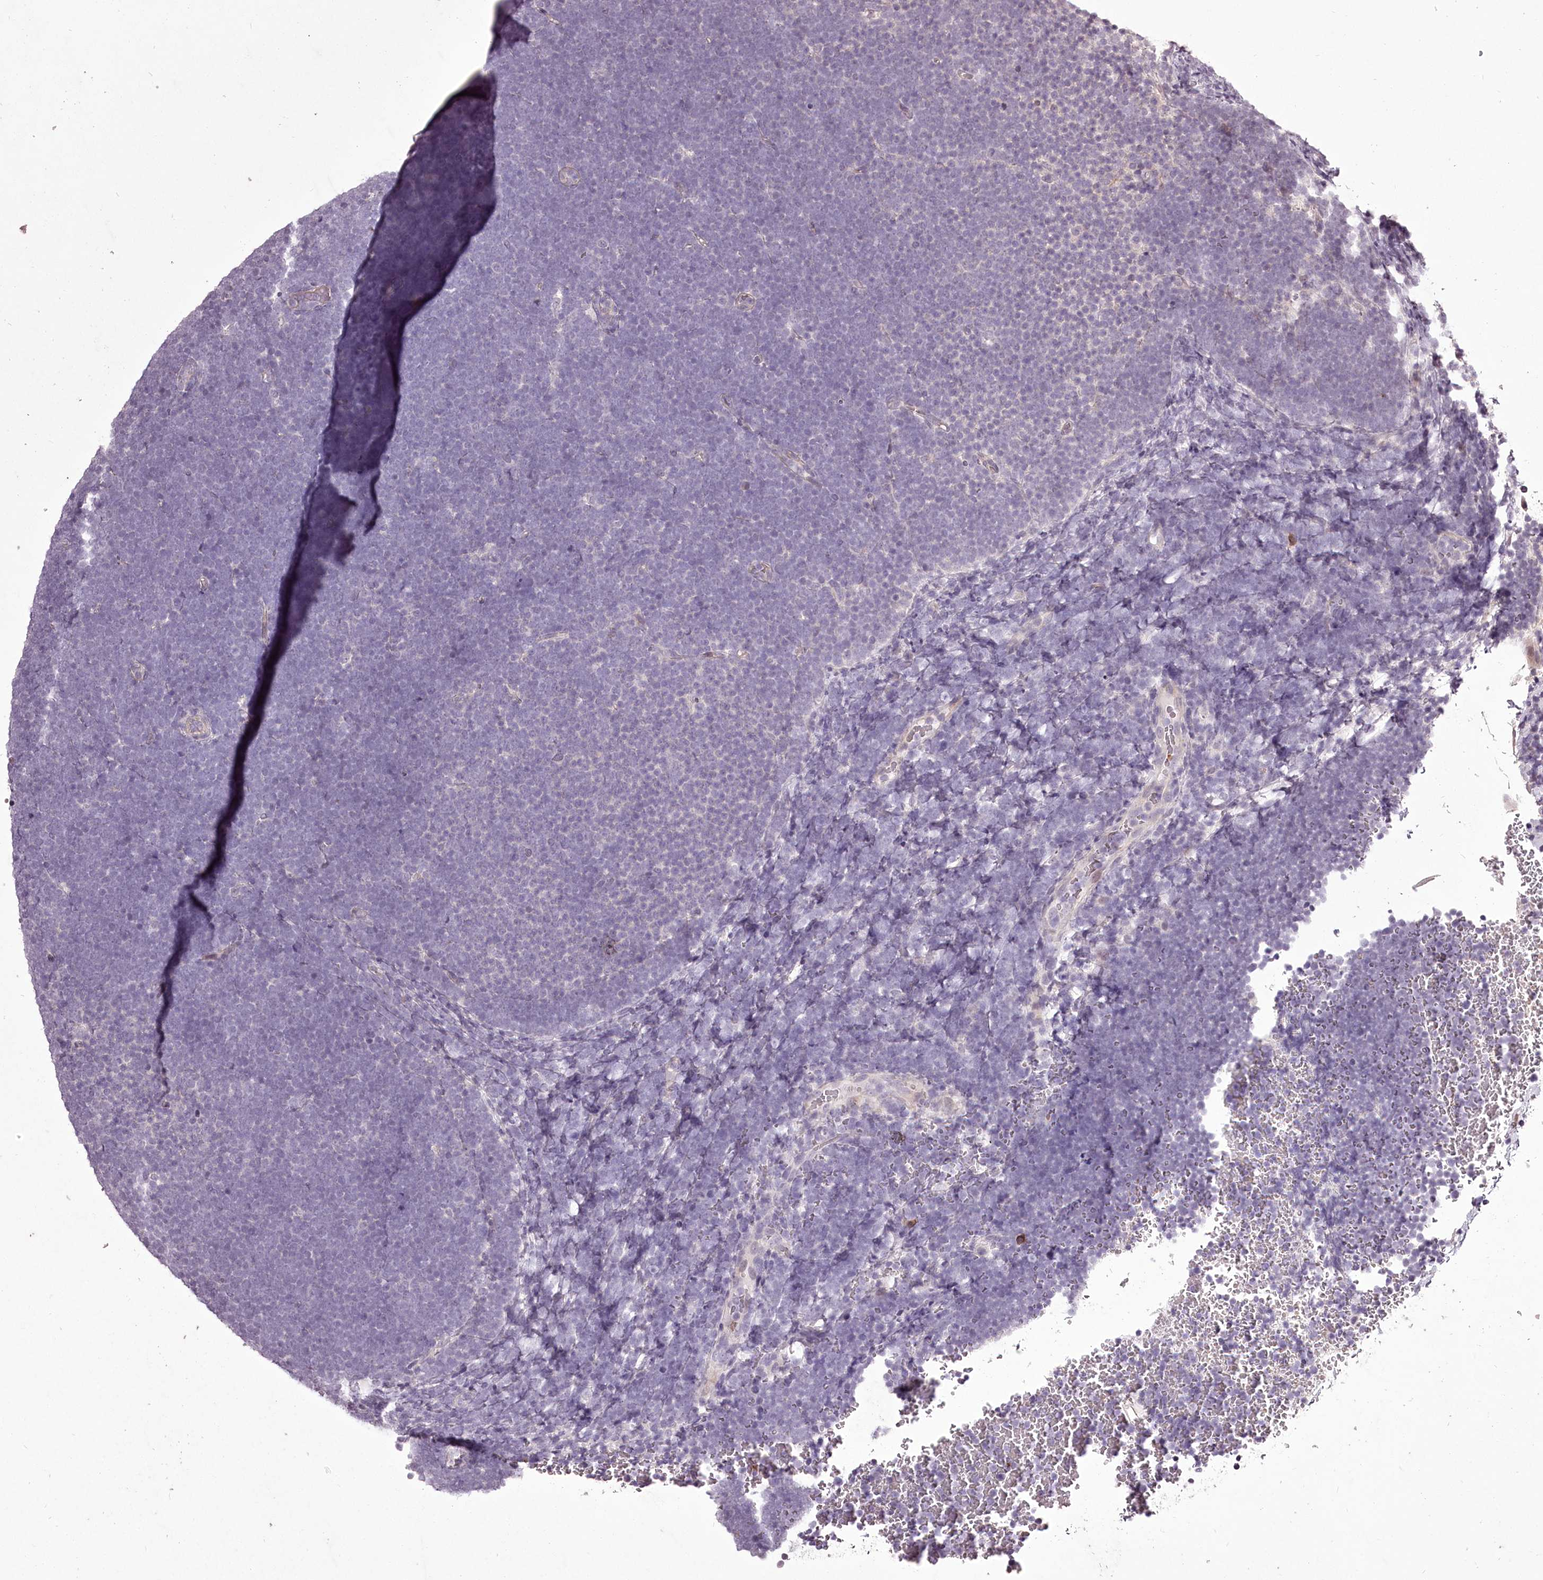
{"staining": {"intensity": "negative", "quantity": "none", "location": "none"}, "tissue": "lymphoma", "cell_type": "Tumor cells", "image_type": "cancer", "snomed": [{"axis": "morphology", "description": "Malignant lymphoma, non-Hodgkin's type, High grade"}, {"axis": "topography", "description": "Lymph node"}], "caption": "Immunohistochemical staining of lymphoma shows no significant staining in tumor cells. (DAB immunohistochemistry (IHC) visualized using brightfield microscopy, high magnification).", "gene": "ADRA1D", "patient": {"sex": "male", "age": 13}}